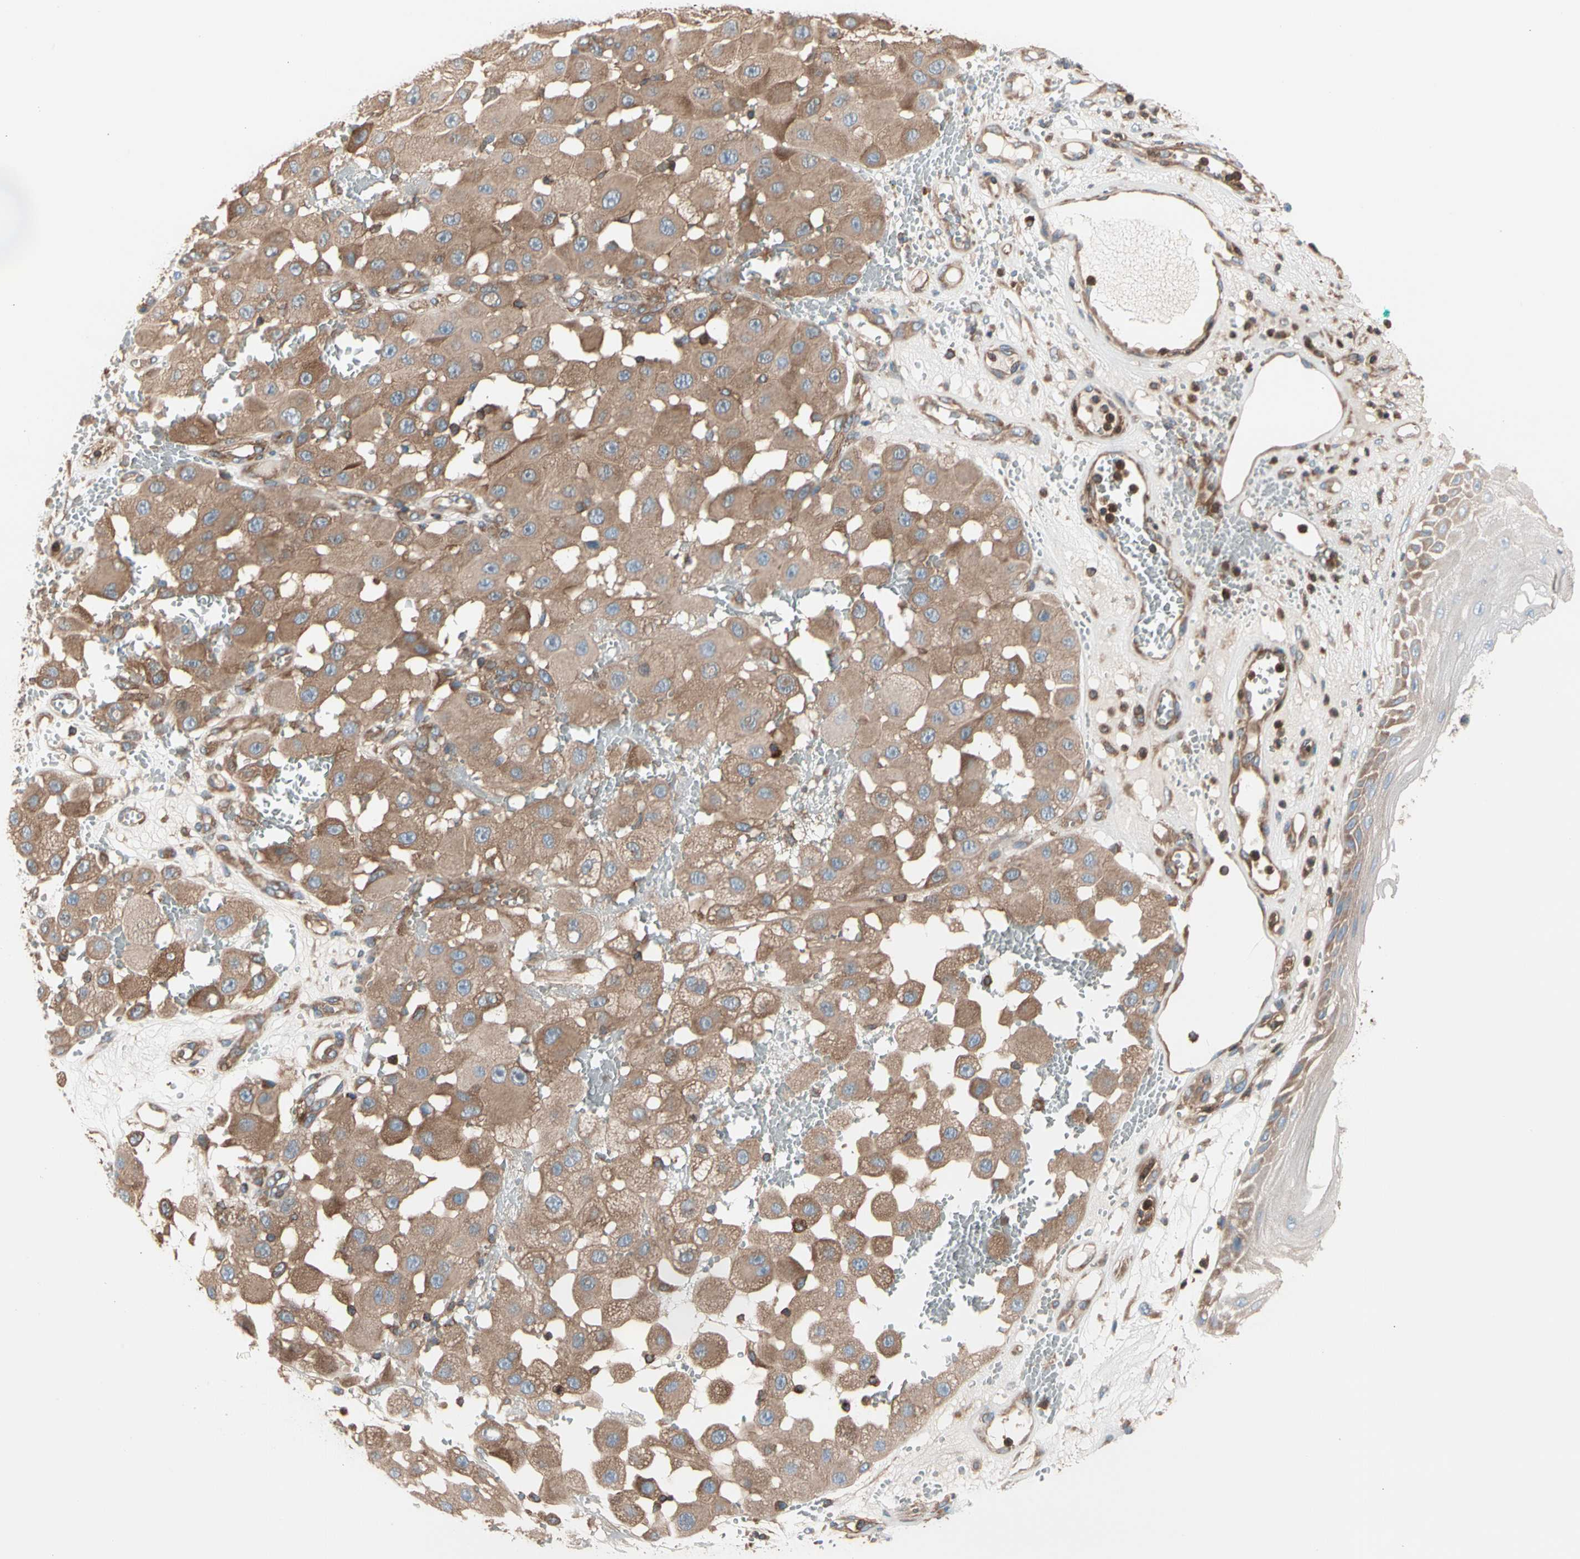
{"staining": {"intensity": "moderate", "quantity": ">75%", "location": "cytoplasmic/membranous"}, "tissue": "melanoma", "cell_type": "Tumor cells", "image_type": "cancer", "snomed": [{"axis": "morphology", "description": "Malignant melanoma, NOS"}, {"axis": "topography", "description": "Skin"}], "caption": "The histopathology image shows staining of malignant melanoma, revealing moderate cytoplasmic/membranous protein expression (brown color) within tumor cells.", "gene": "ROCK1", "patient": {"sex": "female", "age": 81}}